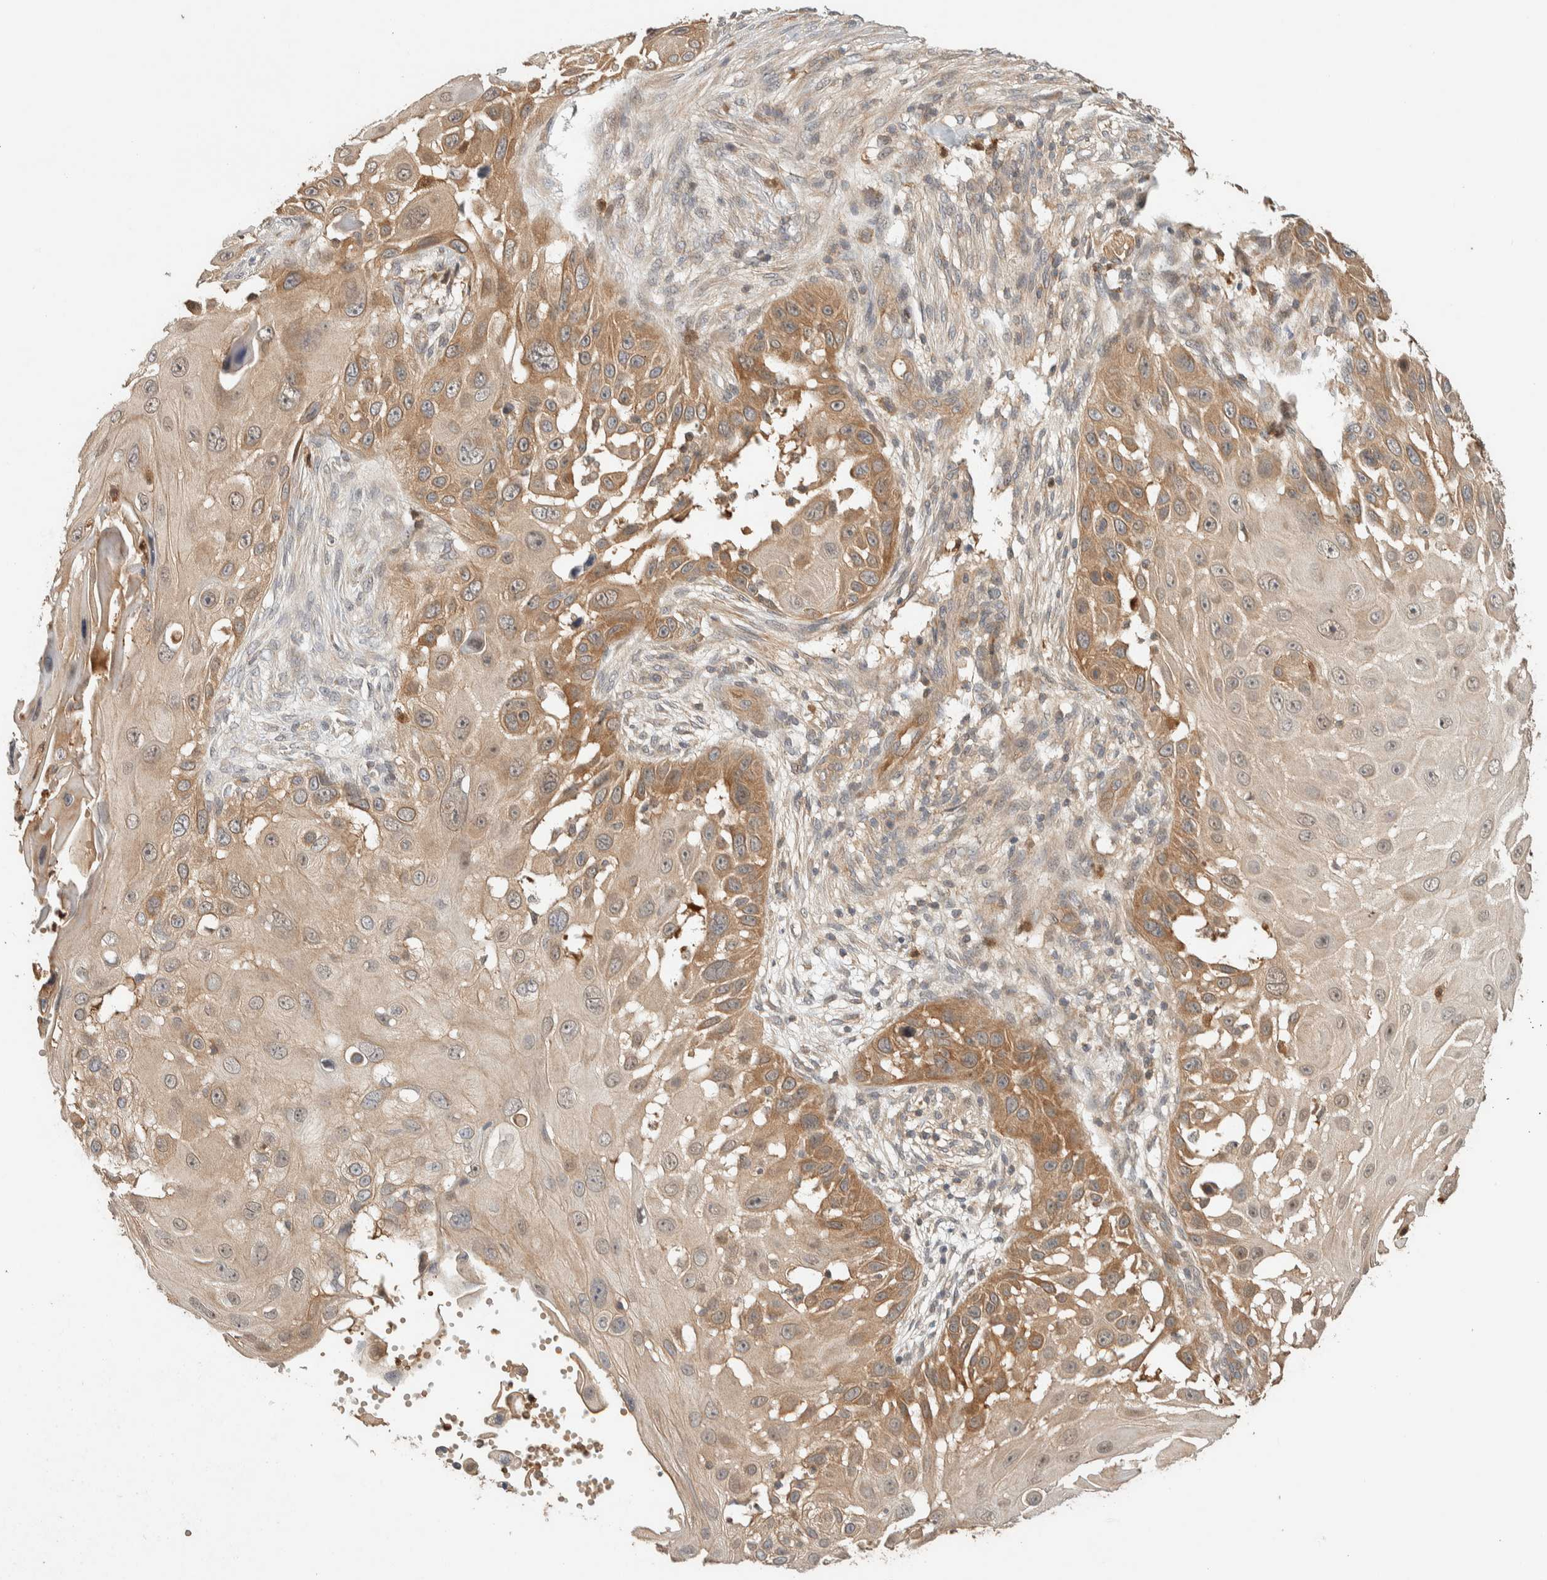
{"staining": {"intensity": "moderate", "quantity": "25%-75%", "location": "cytoplasmic/membranous"}, "tissue": "skin cancer", "cell_type": "Tumor cells", "image_type": "cancer", "snomed": [{"axis": "morphology", "description": "Squamous cell carcinoma, NOS"}, {"axis": "topography", "description": "Skin"}], "caption": "High-magnification brightfield microscopy of squamous cell carcinoma (skin) stained with DAB (brown) and counterstained with hematoxylin (blue). tumor cells exhibit moderate cytoplasmic/membranous staining is identified in approximately25%-75% of cells.", "gene": "ADSS2", "patient": {"sex": "female", "age": 44}}